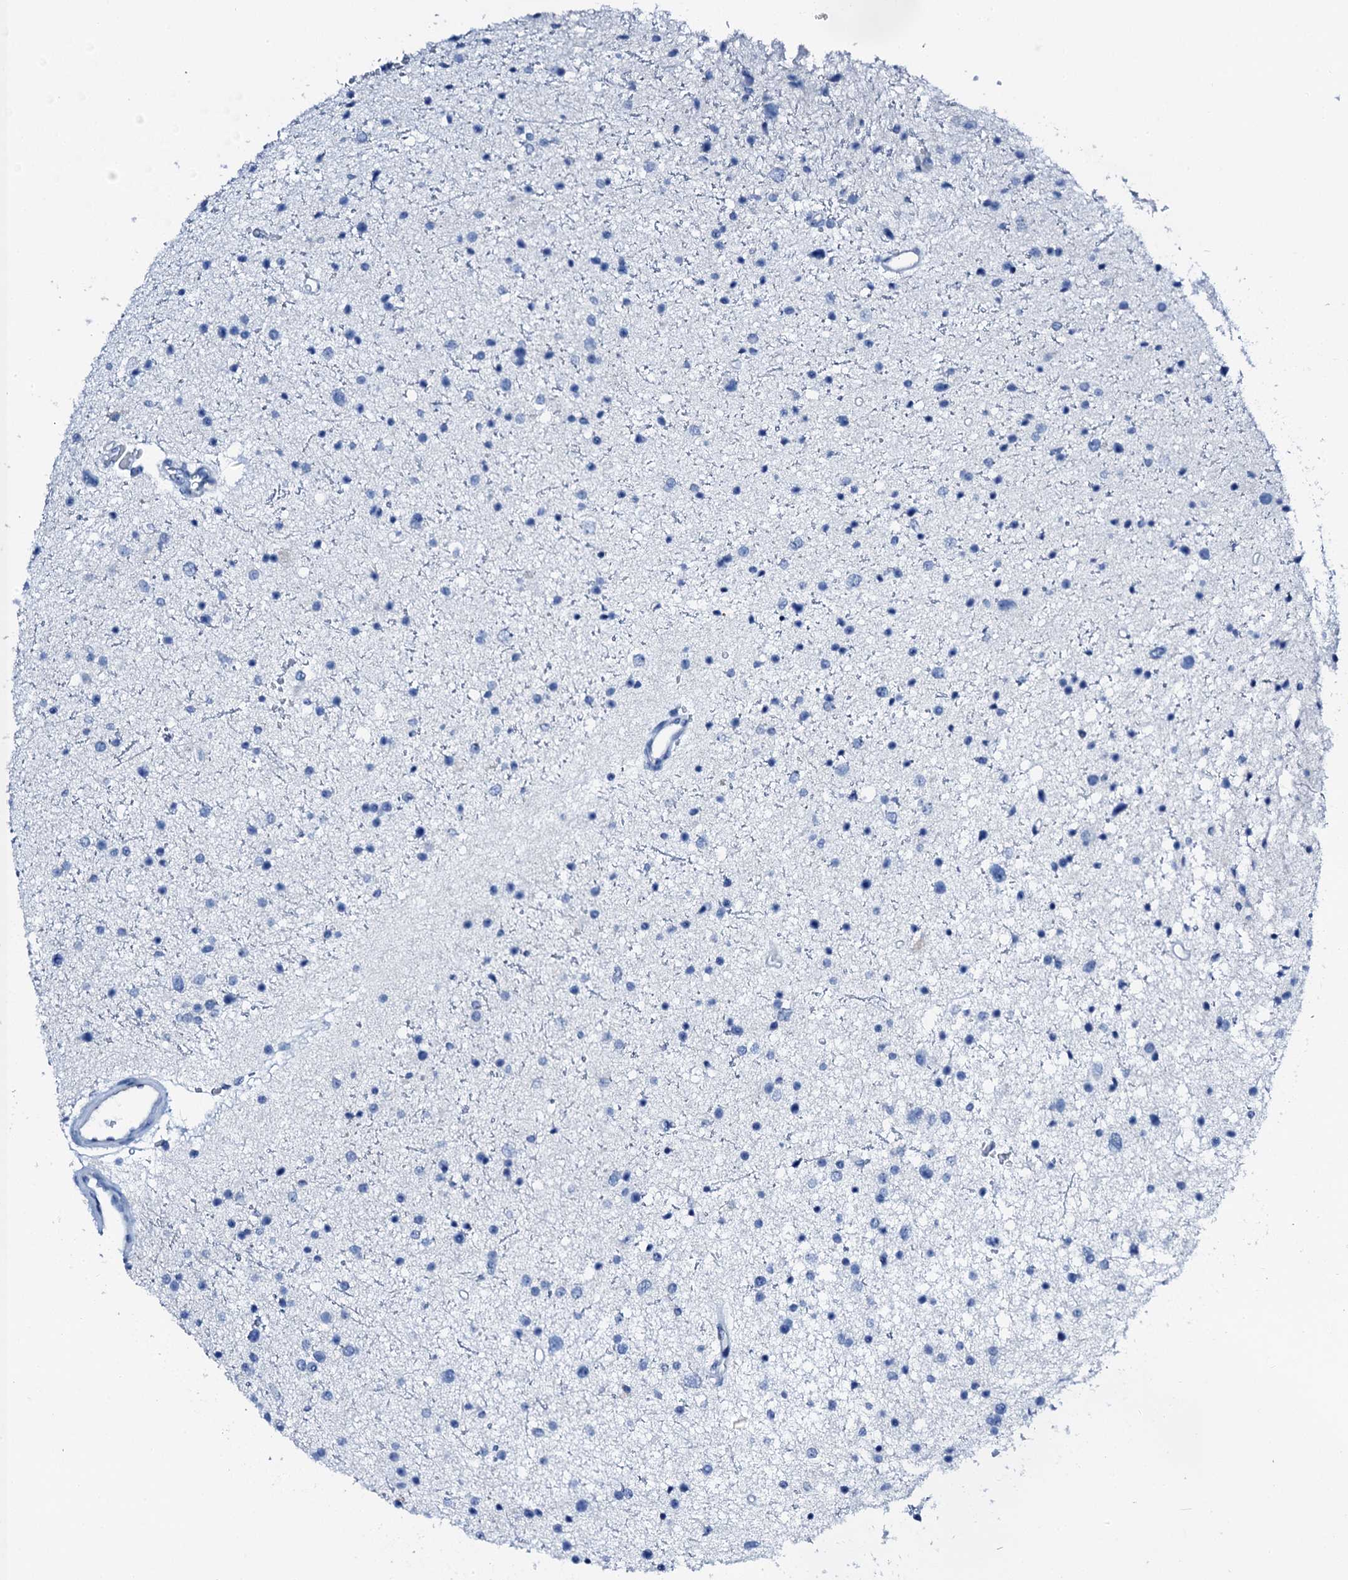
{"staining": {"intensity": "negative", "quantity": "none", "location": "none"}, "tissue": "glioma", "cell_type": "Tumor cells", "image_type": "cancer", "snomed": [{"axis": "morphology", "description": "Glioma, malignant, Low grade"}, {"axis": "topography", "description": "Brain"}], "caption": "DAB (3,3'-diaminobenzidine) immunohistochemical staining of glioma displays no significant staining in tumor cells.", "gene": "PTH", "patient": {"sex": "female", "age": 37}}